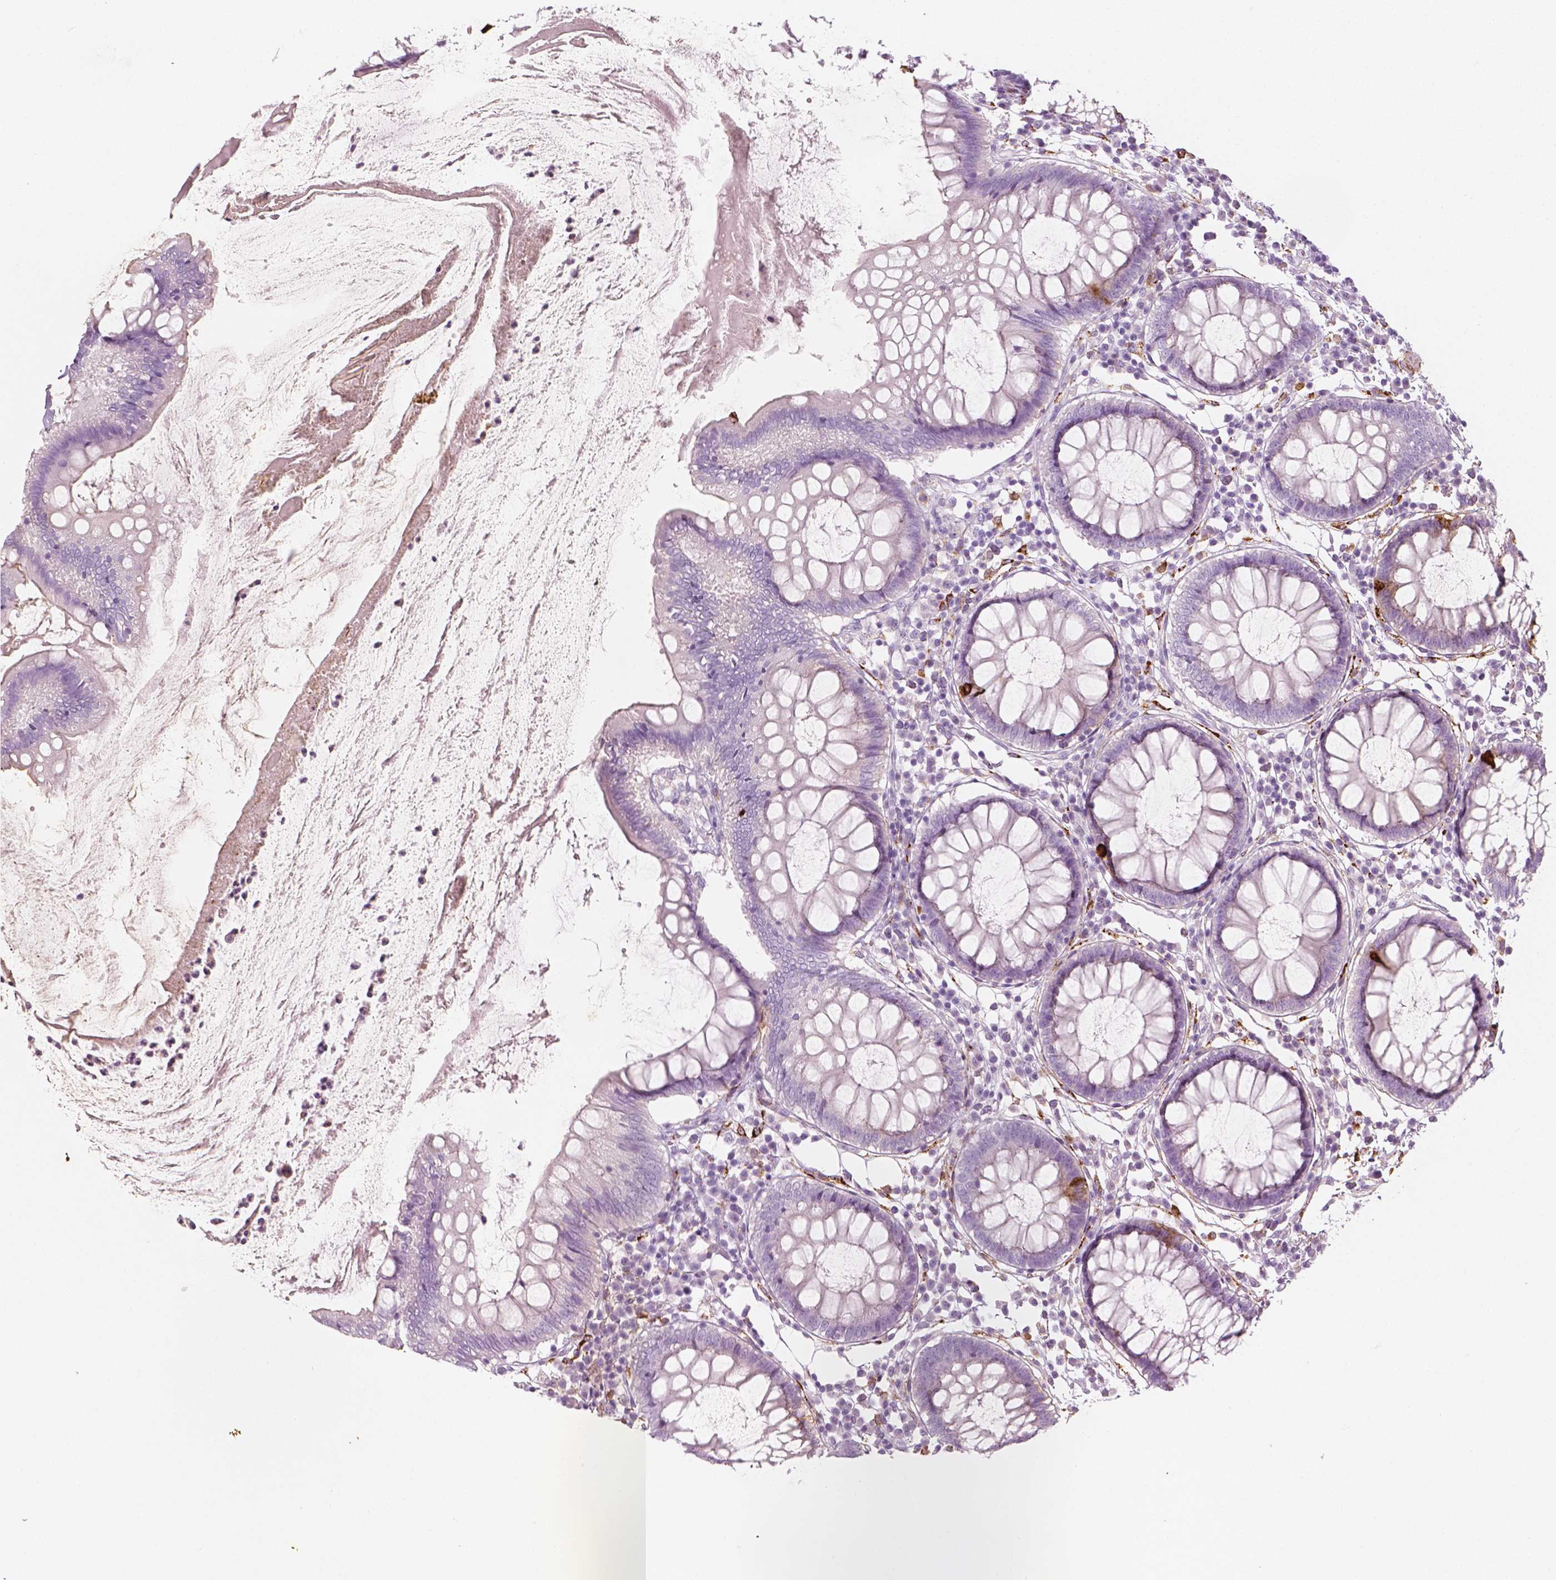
{"staining": {"intensity": "negative", "quantity": "none", "location": "none"}, "tissue": "colon", "cell_type": "Endothelial cells", "image_type": "normal", "snomed": [{"axis": "morphology", "description": "Normal tissue, NOS"}, {"axis": "morphology", "description": "Adenocarcinoma, NOS"}, {"axis": "topography", "description": "Colon"}], "caption": "This is a image of IHC staining of unremarkable colon, which shows no staining in endothelial cells.", "gene": "CES1", "patient": {"sex": "male", "age": 83}}